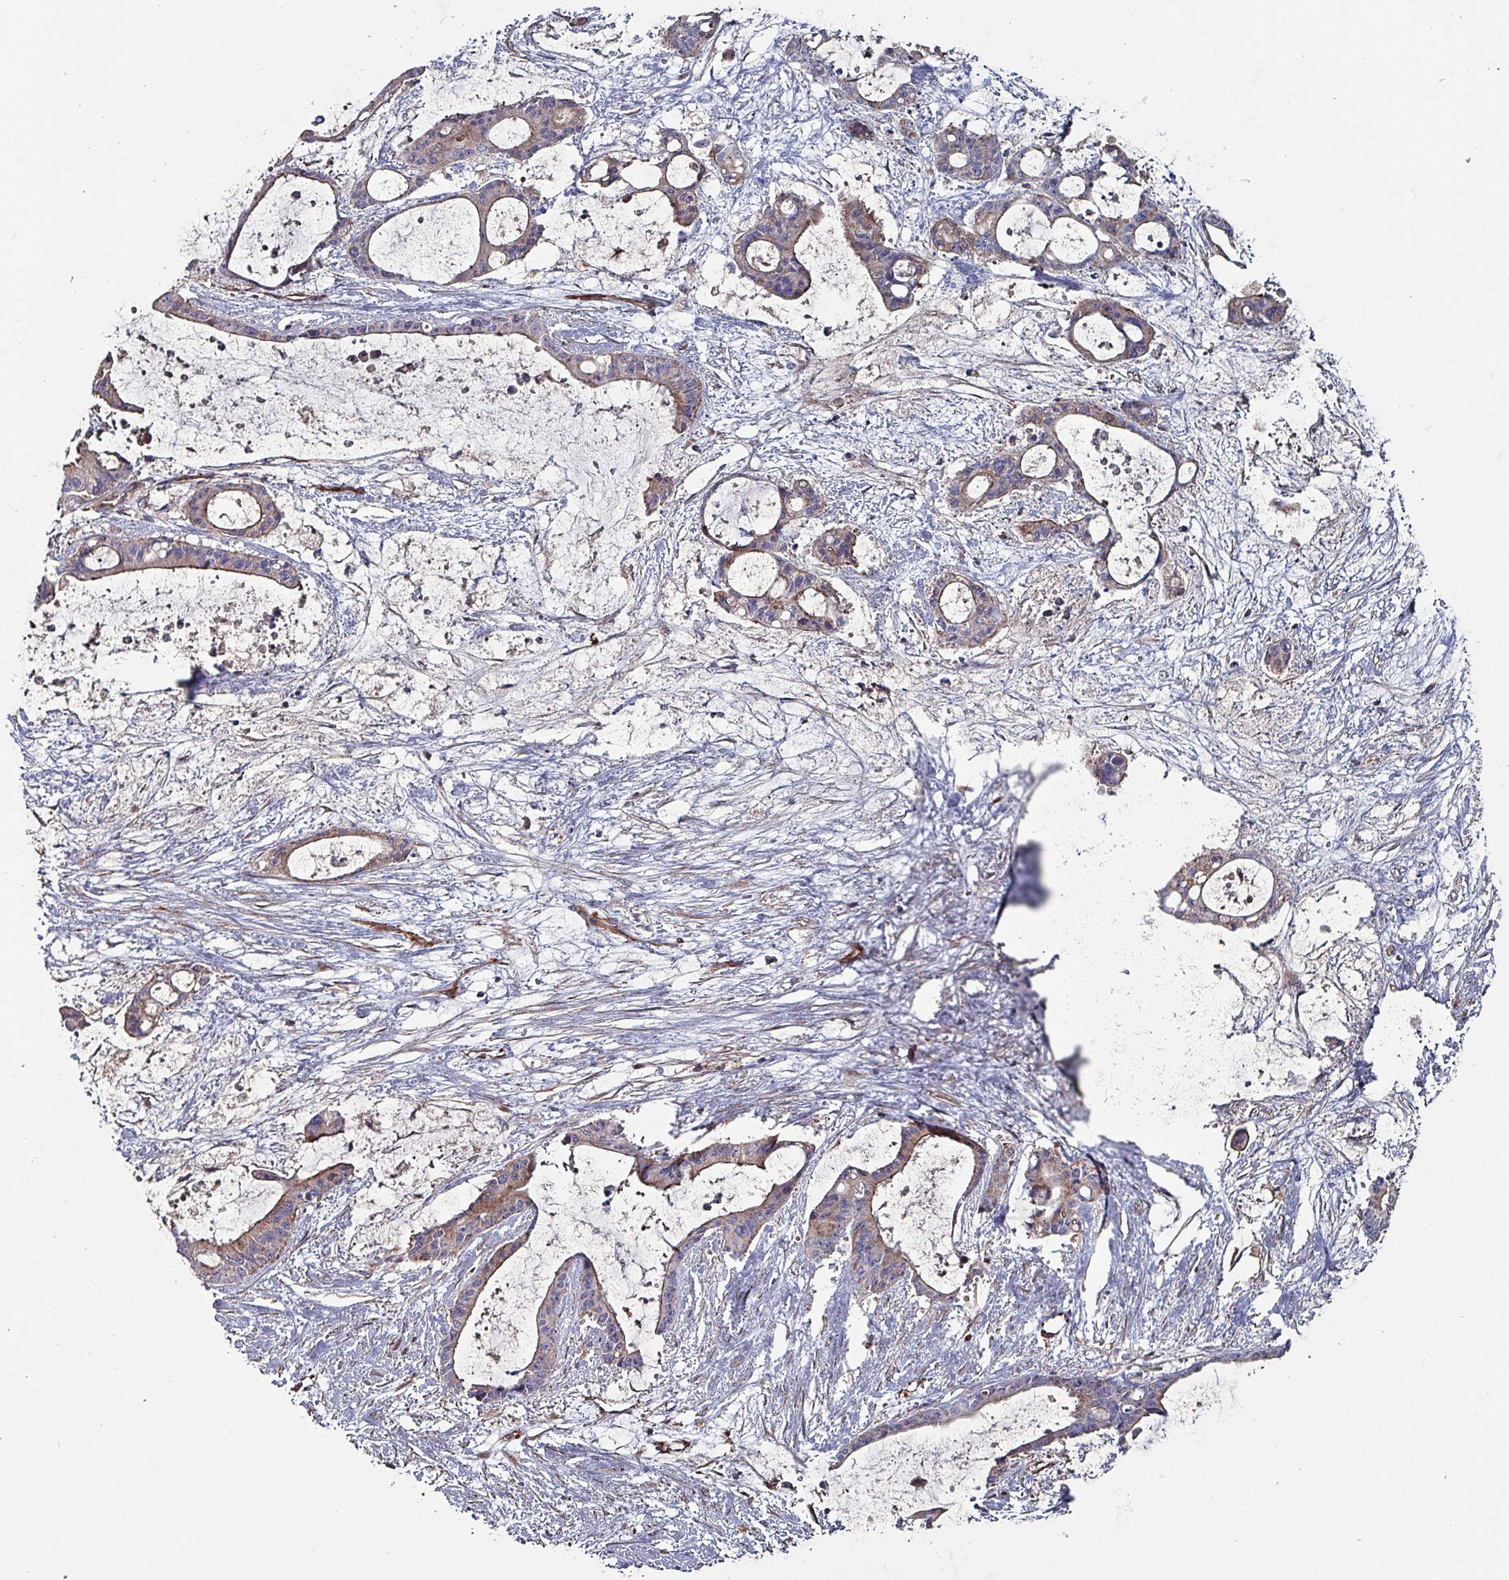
{"staining": {"intensity": "weak", "quantity": "25%-75%", "location": "cytoplasmic/membranous"}, "tissue": "liver cancer", "cell_type": "Tumor cells", "image_type": "cancer", "snomed": [{"axis": "morphology", "description": "Normal tissue, NOS"}, {"axis": "morphology", "description": "Cholangiocarcinoma"}, {"axis": "topography", "description": "Liver"}, {"axis": "topography", "description": "Peripheral nerve tissue"}], "caption": "Liver cholangiocarcinoma stained with a brown dye reveals weak cytoplasmic/membranous positive staining in approximately 25%-75% of tumor cells.", "gene": "ANO10", "patient": {"sex": "female", "age": 73}}